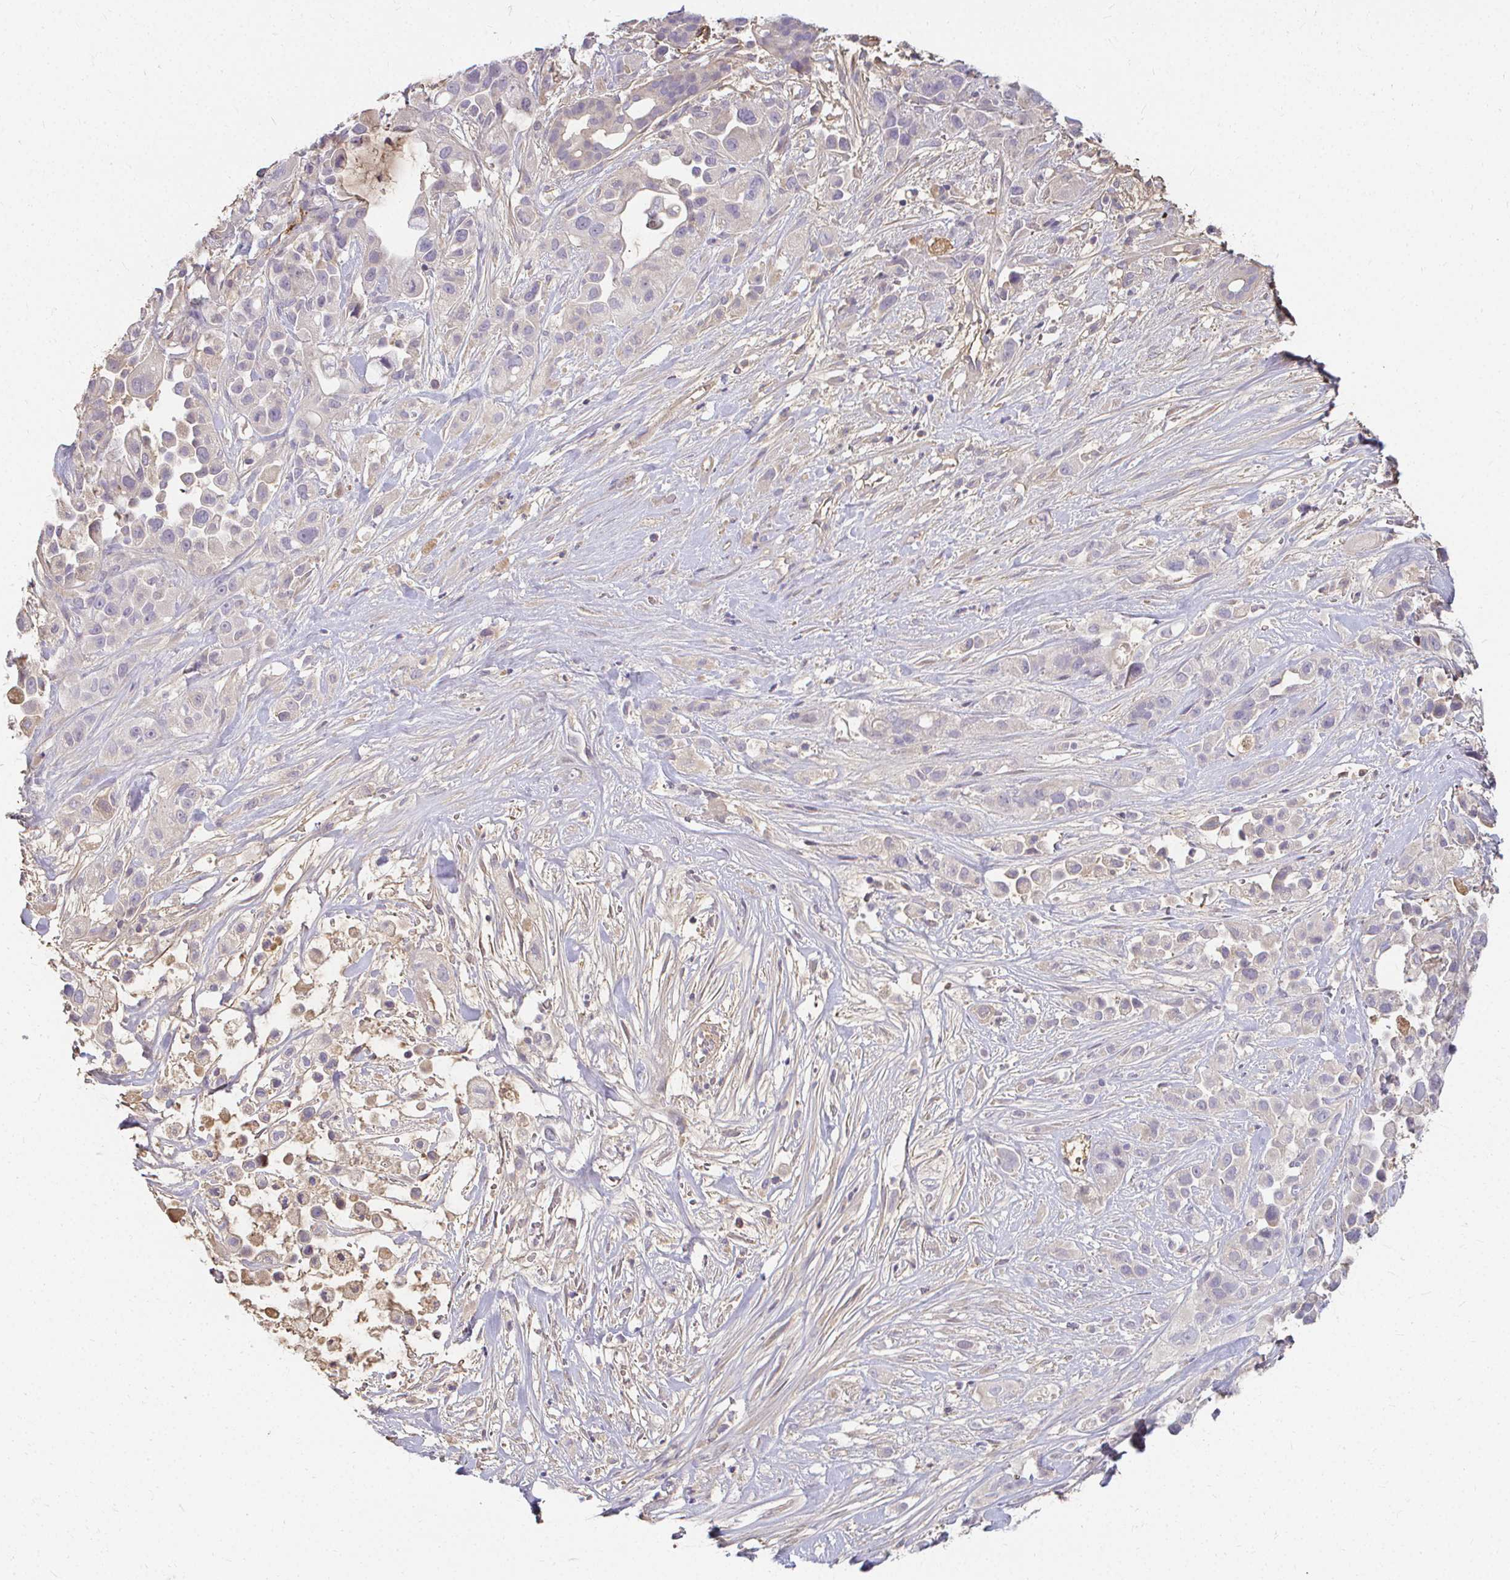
{"staining": {"intensity": "negative", "quantity": "none", "location": "none"}, "tissue": "pancreatic cancer", "cell_type": "Tumor cells", "image_type": "cancer", "snomed": [{"axis": "morphology", "description": "Adenocarcinoma, NOS"}, {"axis": "topography", "description": "Pancreas"}], "caption": "Immunohistochemistry micrograph of neoplastic tissue: pancreatic cancer stained with DAB shows no significant protein staining in tumor cells.", "gene": "LOXL4", "patient": {"sex": "male", "age": 44}}